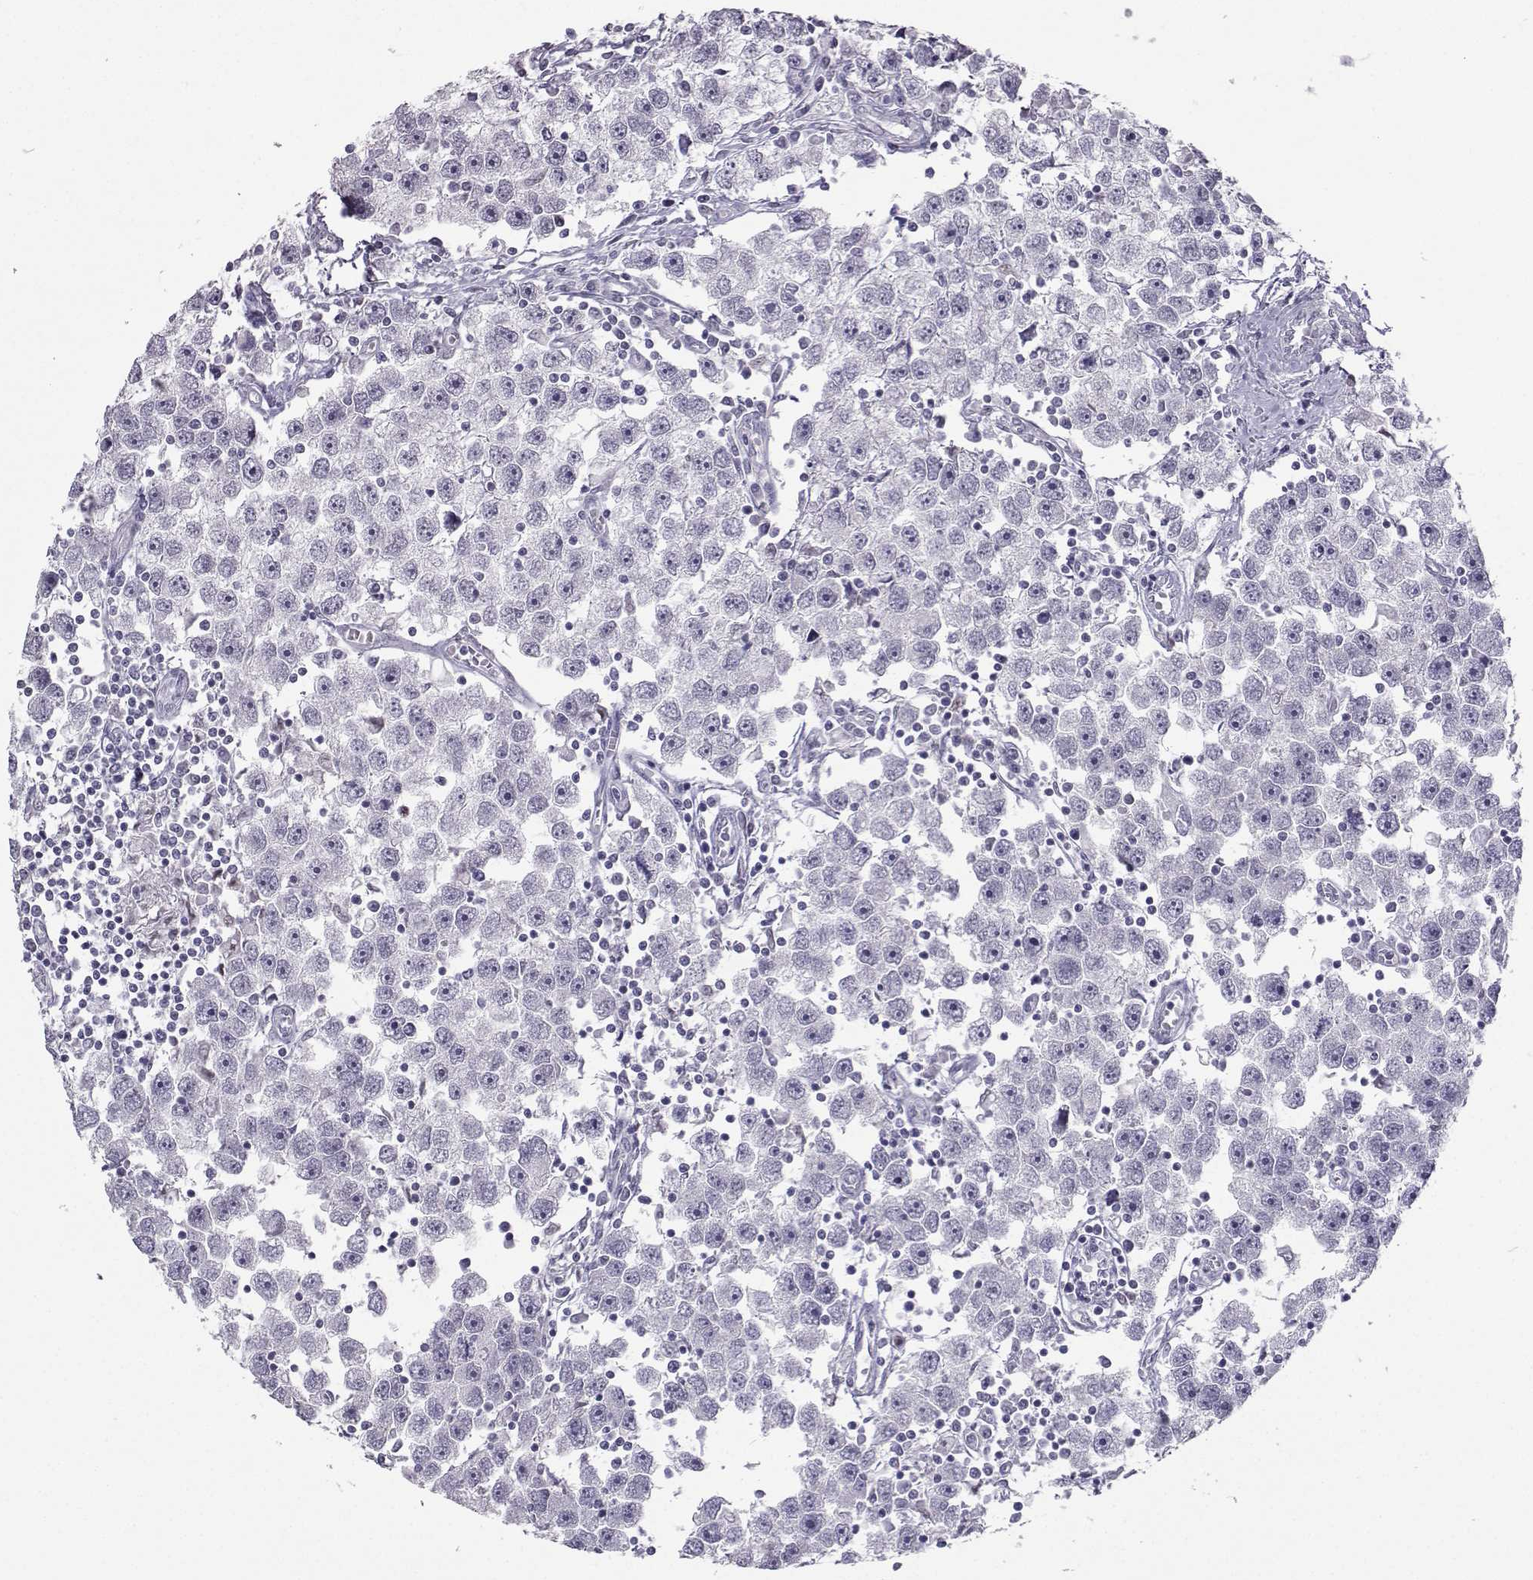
{"staining": {"intensity": "negative", "quantity": "none", "location": "none"}, "tissue": "testis cancer", "cell_type": "Tumor cells", "image_type": "cancer", "snomed": [{"axis": "morphology", "description": "Seminoma, NOS"}, {"axis": "topography", "description": "Testis"}], "caption": "Immunohistochemistry histopathology image of neoplastic tissue: testis cancer (seminoma) stained with DAB reveals no significant protein staining in tumor cells.", "gene": "TEDC2", "patient": {"sex": "male", "age": 30}}